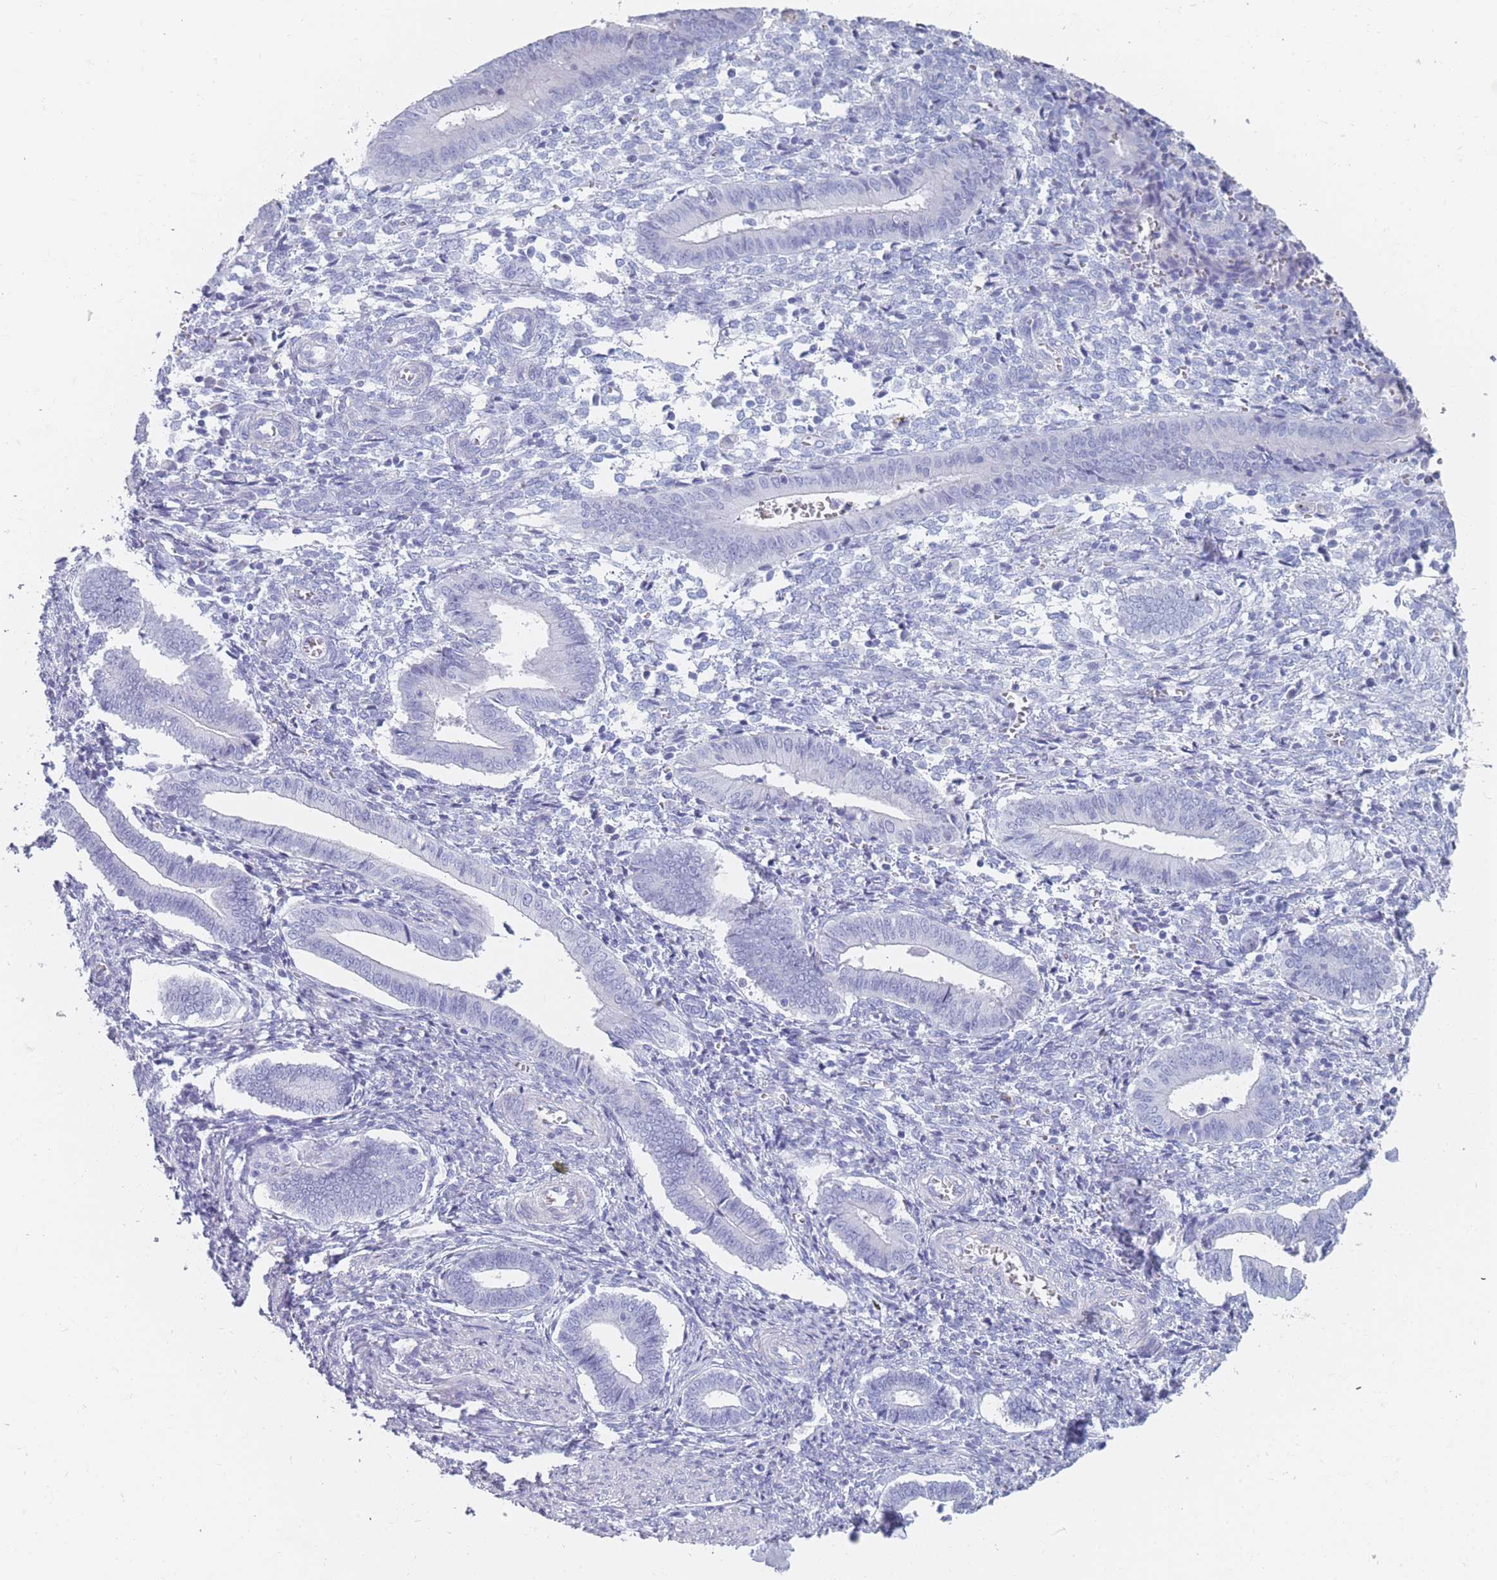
{"staining": {"intensity": "negative", "quantity": "none", "location": "none"}, "tissue": "endometrium", "cell_type": "Cells in endometrial stroma", "image_type": "normal", "snomed": [{"axis": "morphology", "description": "Normal tissue, NOS"}, {"axis": "topography", "description": "Other"}, {"axis": "topography", "description": "Endometrium"}], "caption": "The micrograph reveals no staining of cells in endometrial stroma in benign endometrium.", "gene": "OR5D16", "patient": {"sex": "female", "age": 44}}